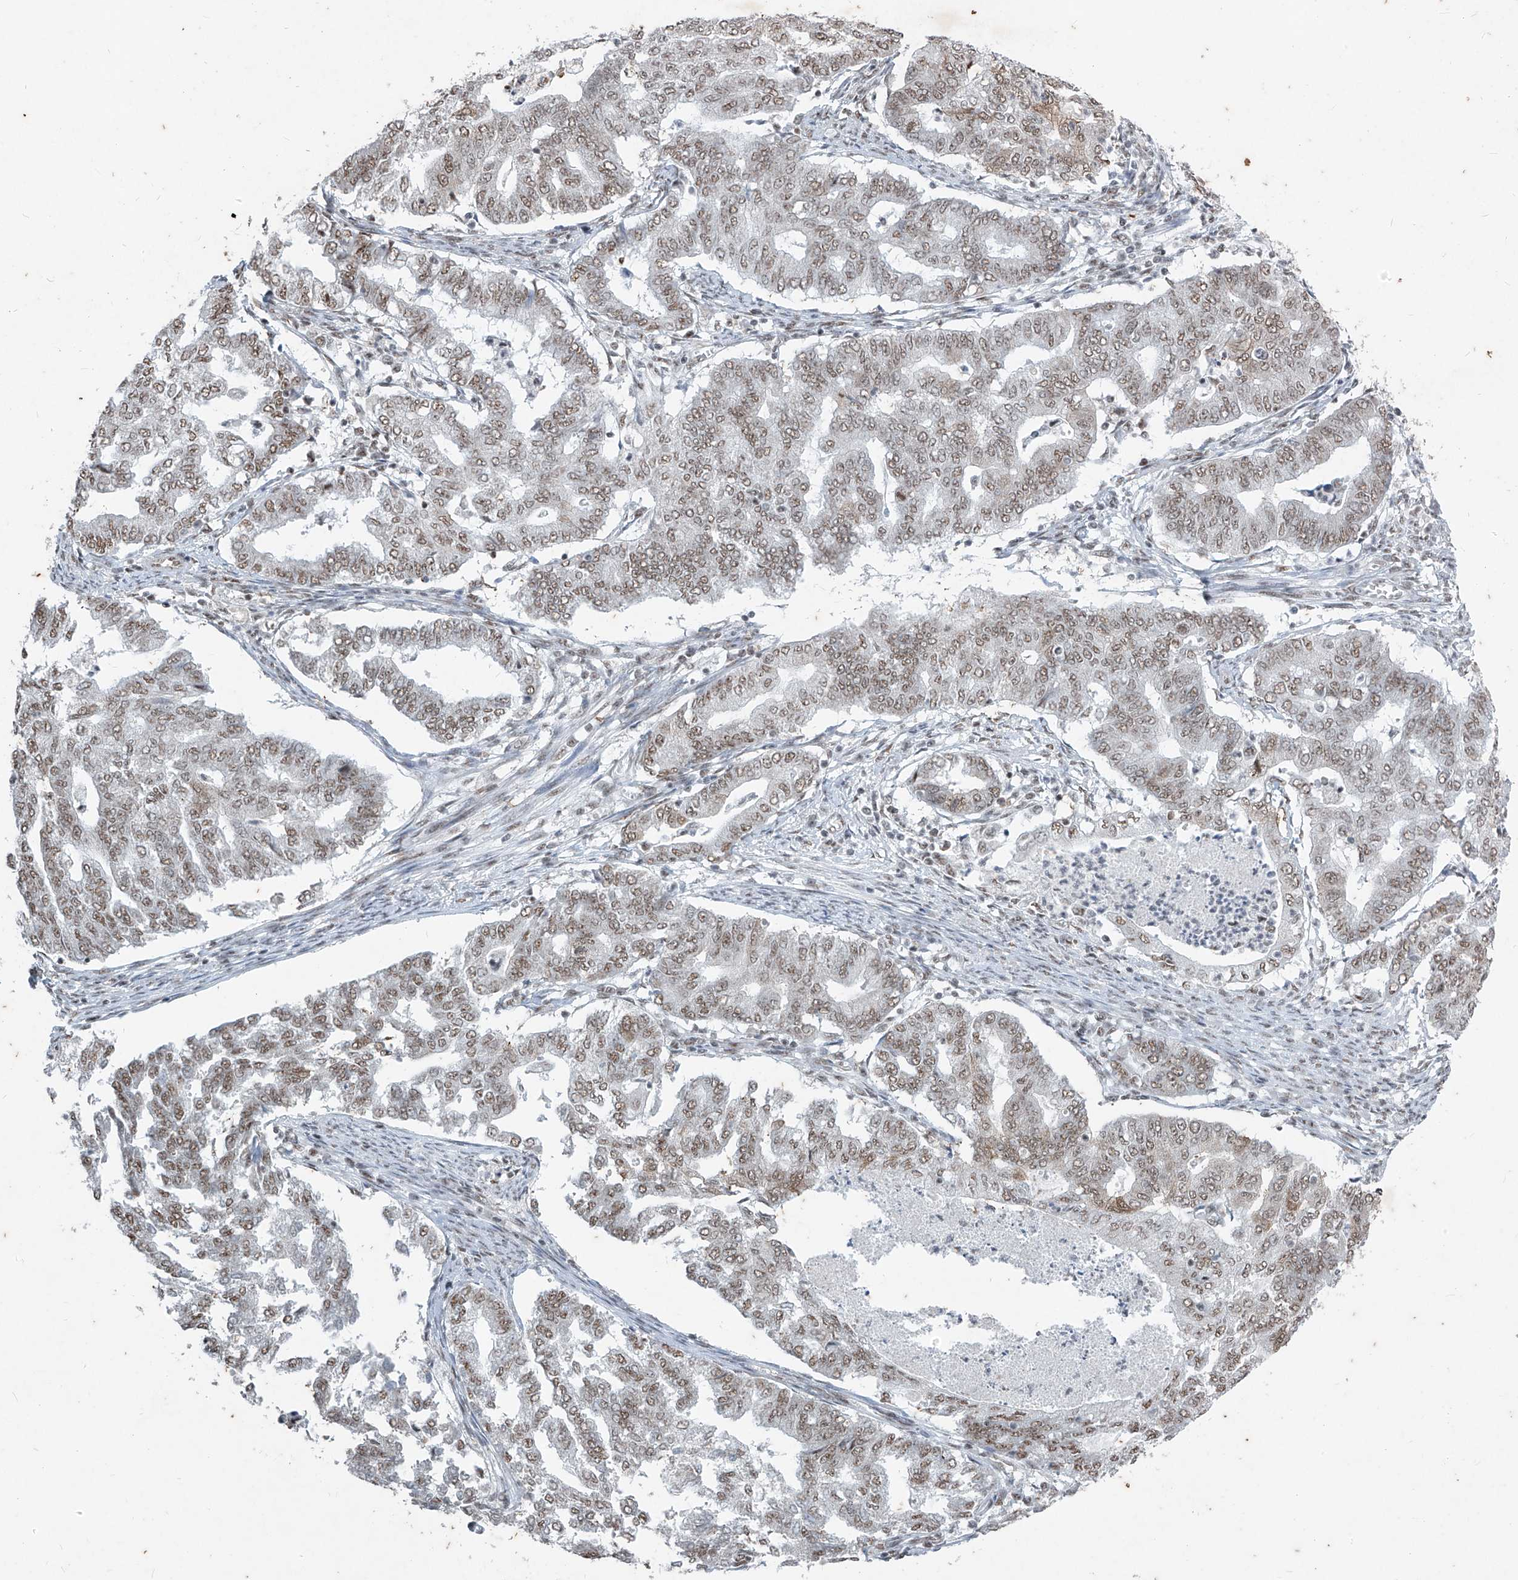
{"staining": {"intensity": "weak", "quantity": ">75%", "location": "nuclear"}, "tissue": "endometrial cancer", "cell_type": "Tumor cells", "image_type": "cancer", "snomed": [{"axis": "morphology", "description": "Adenocarcinoma, NOS"}, {"axis": "topography", "description": "Endometrium"}], "caption": "IHC photomicrograph of endometrial cancer (adenocarcinoma) stained for a protein (brown), which exhibits low levels of weak nuclear staining in approximately >75% of tumor cells.", "gene": "TFEC", "patient": {"sex": "female", "age": 79}}